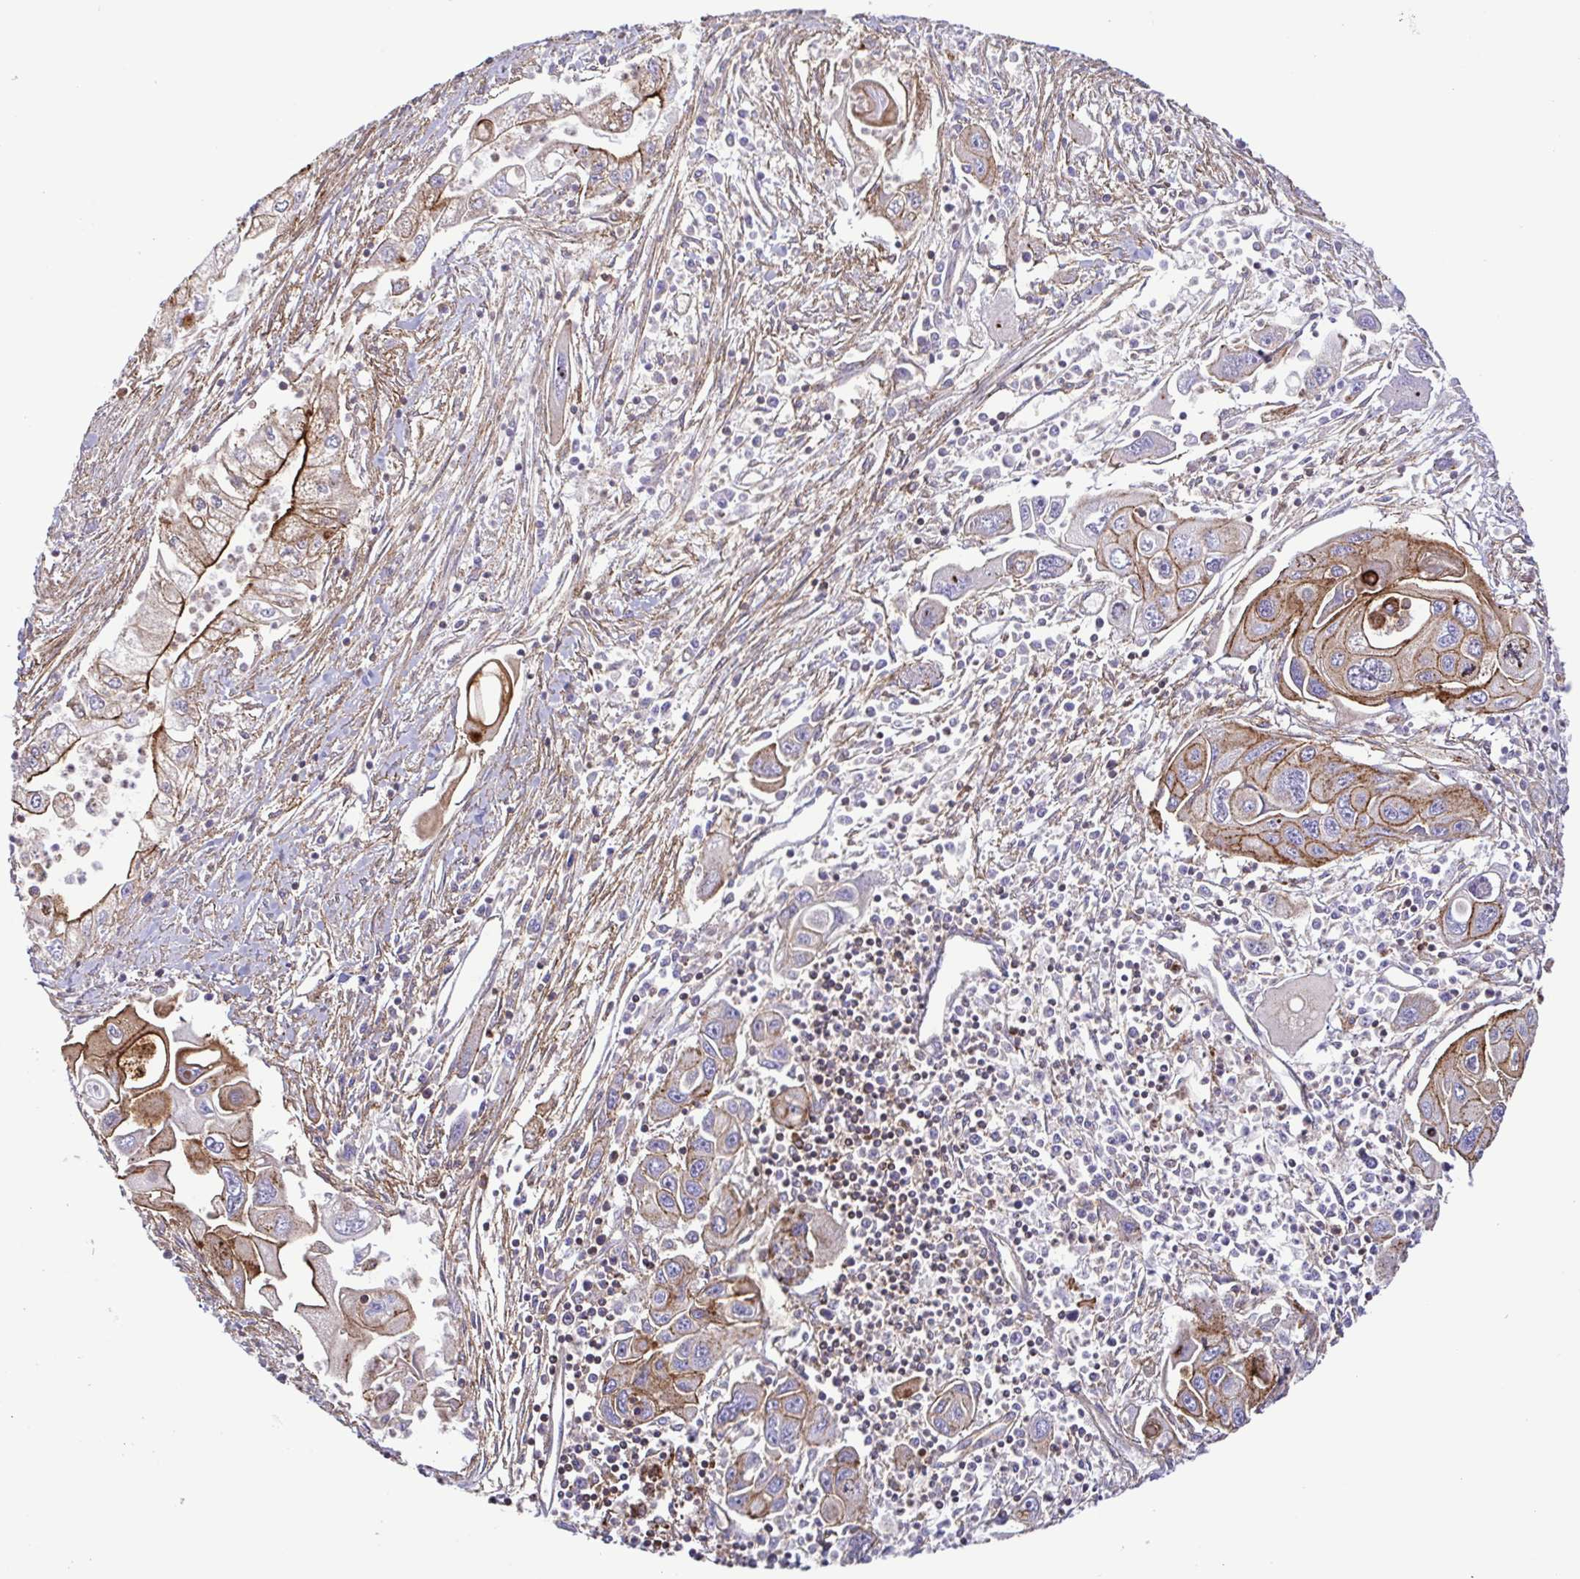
{"staining": {"intensity": "moderate", "quantity": "25%-75%", "location": "cytoplasmic/membranous"}, "tissue": "pancreatic cancer", "cell_type": "Tumor cells", "image_type": "cancer", "snomed": [{"axis": "morphology", "description": "Adenocarcinoma, NOS"}, {"axis": "topography", "description": "Pancreas"}], "caption": "There is medium levels of moderate cytoplasmic/membranous expression in tumor cells of pancreatic cancer (adenocarcinoma), as demonstrated by immunohistochemical staining (brown color).", "gene": "CHMP1B", "patient": {"sex": "male", "age": 70}}